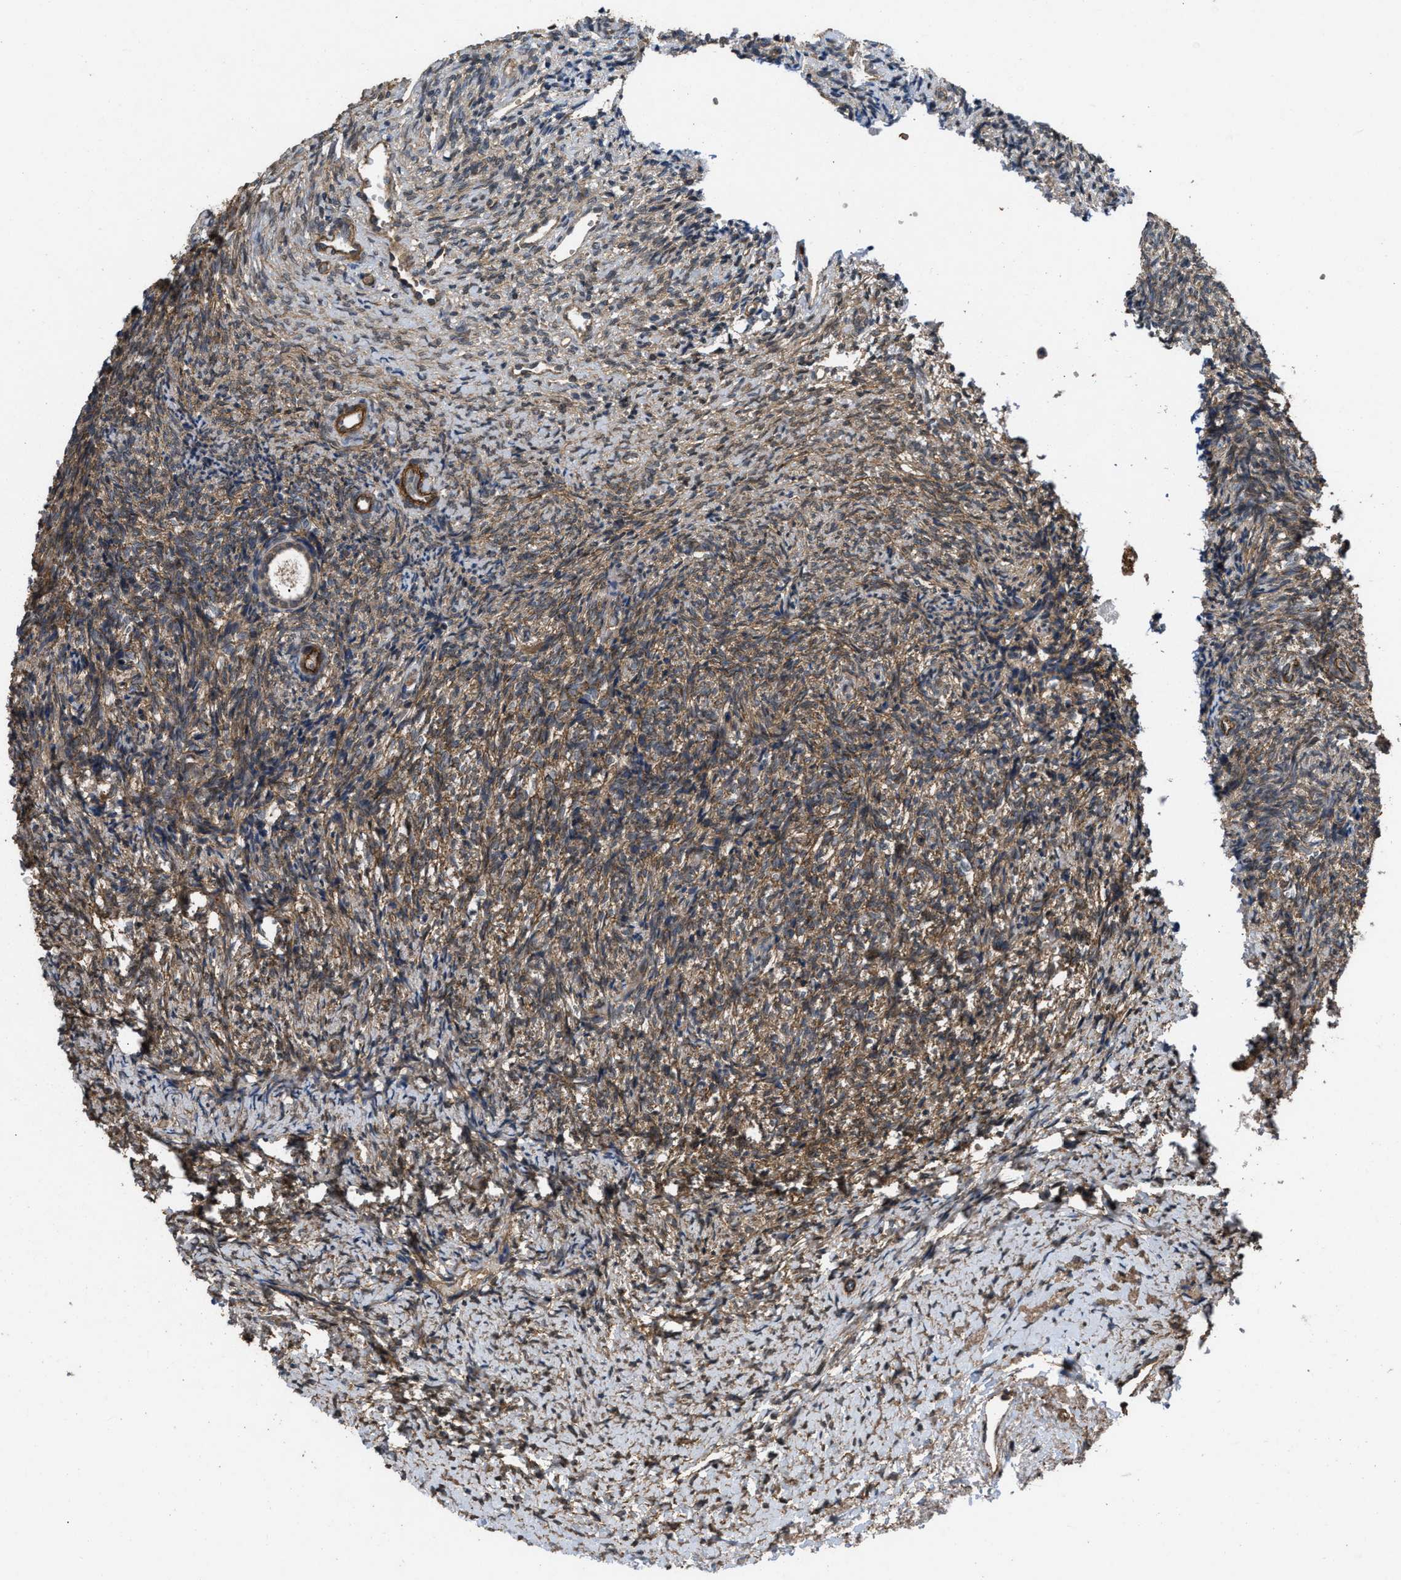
{"staining": {"intensity": "moderate", "quantity": ">75%", "location": "cytoplasmic/membranous"}, "tissue": "ovary", "cell_type": "Follicle cells", "image_type": "normal", "snomed": [{"axis": "morphology", "description": "Normal tissue, NOS"}, {"axis": "topography", "description": "Ovary"}], "caption": "A brown stain shows moderate cytoplasmic/membranous expression of a protein in follicle cells of normal human ovary. Nuclei are stained in blue.", "gene": "UTRN", "patient": {"sex": "female", "age": 41}}